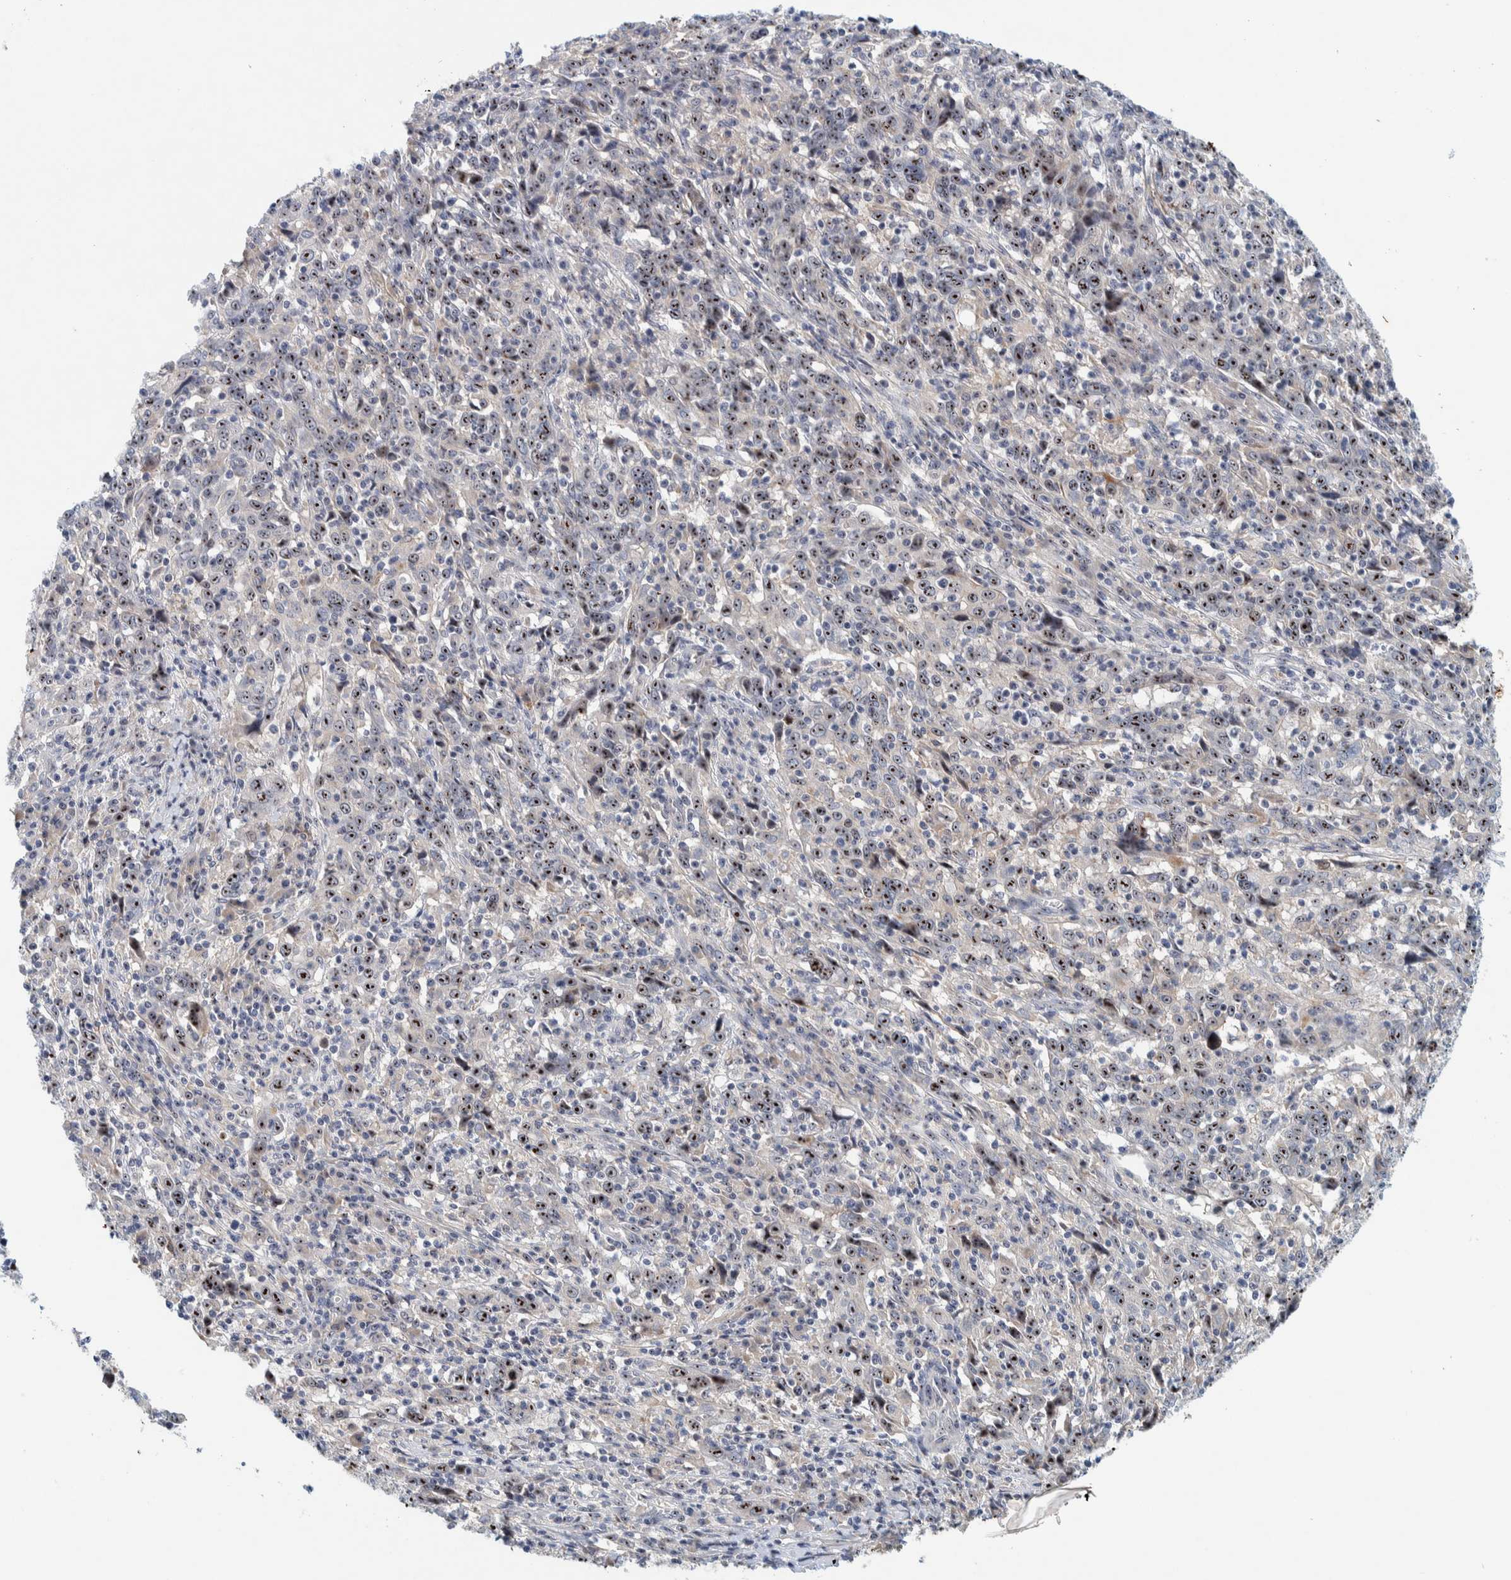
{"staining": {"intensity": "strong", "quantity": ">75%", "location": "nuclear"}, "tissue": "cervical cancer", "cell_type": "Tumor cells", "image_type": "cancer", "snomed": [{"axis": "morphology", "description": "Squamous cell carcinoma, NOS"}, {"axis": "topography", "description": "Cervix"}], "caption": "Immunohistochemical staining of human cervical squamous cell carcinoma demonstrates strong nuclear protein positivity in about >75% of tumor cells.", "gene": "NOL11", "patient": {"sex": "female", "age": 46}}